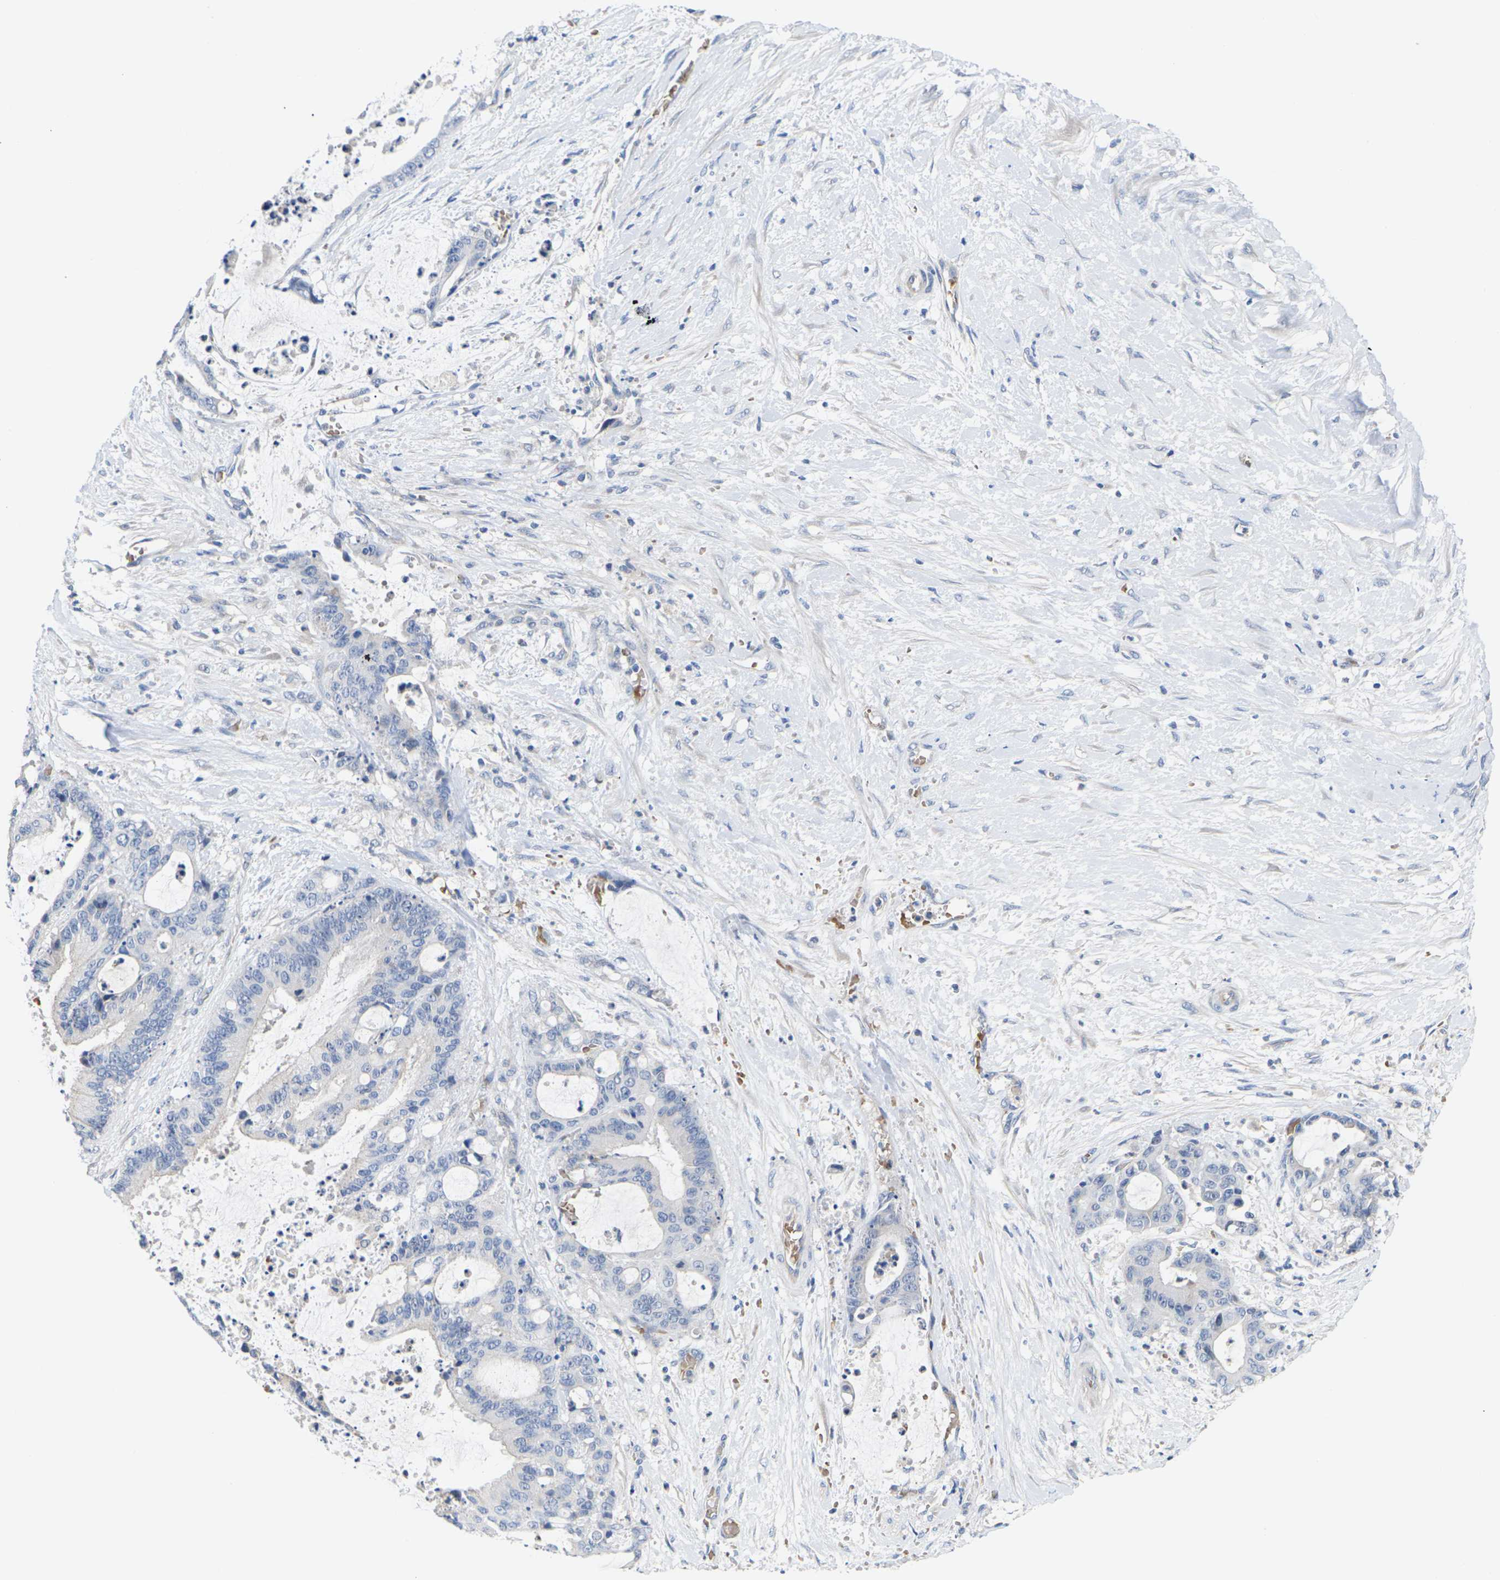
{"staining": {"intensity": "negative", "quantity": "none", "location": "none"}, "tissue": "liver cancer", "cell_type": "Tumor cells", "image_type": "cancer", "snomed": [{"axis": "morphology", "description": "Normal tissue, NOS"}, {"axis": "morphology", "description": "Cholangiocarcinoma"}, {"axis": "topography", "description": "Liver"}, {"axis": "topography", "description": "Peripheral nerve tissue"}], "caption": "An image of cholangiocarcinoma (liver) stained for a protein demonstrates no brown staining in tumor cells.", "gene": "TMCO4", "patient": {"sex": "female", "age": 73}}